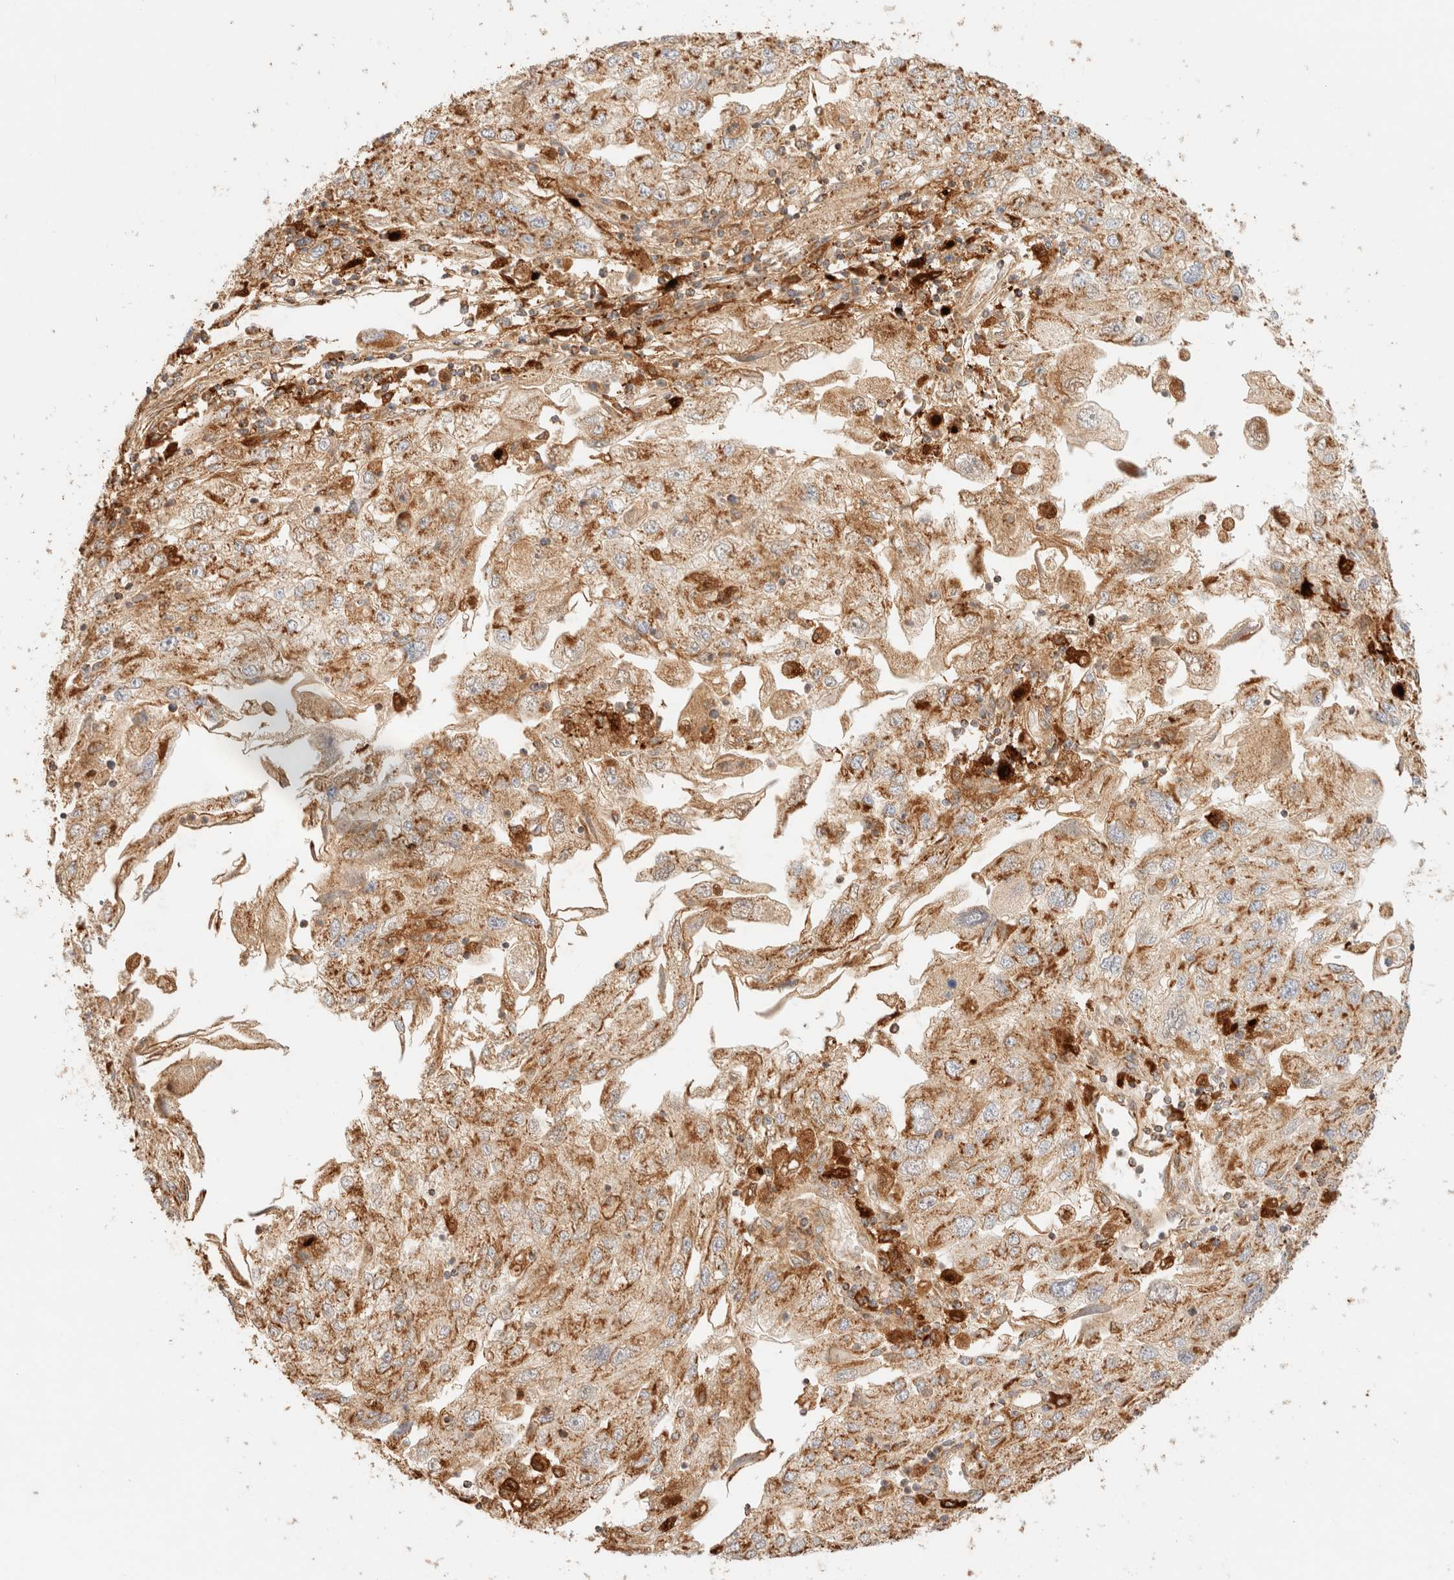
{"staining": {"intensity": "moderate", "quantity": ">75%", "location": "cytoplasmic/membranous"}, "tissue": "endometrial cancer", "cell_type": "Tumor cells", "image_type": "cancer", "snomed": [{"axis": "morphology", "description": "Adenocarcinoma, NOS"}, {"axis": "topography", "description": "Endometrium"}], "caption": "A micrograph showing moderate cytoplasmic/membranous positivity in about >75% of tumor cells in adenocarcinoma (endometrial), as visualized by brown immunohistochemical staining.", "gene": "TACO1", "patient": {"sex": "female", "age": 49}}